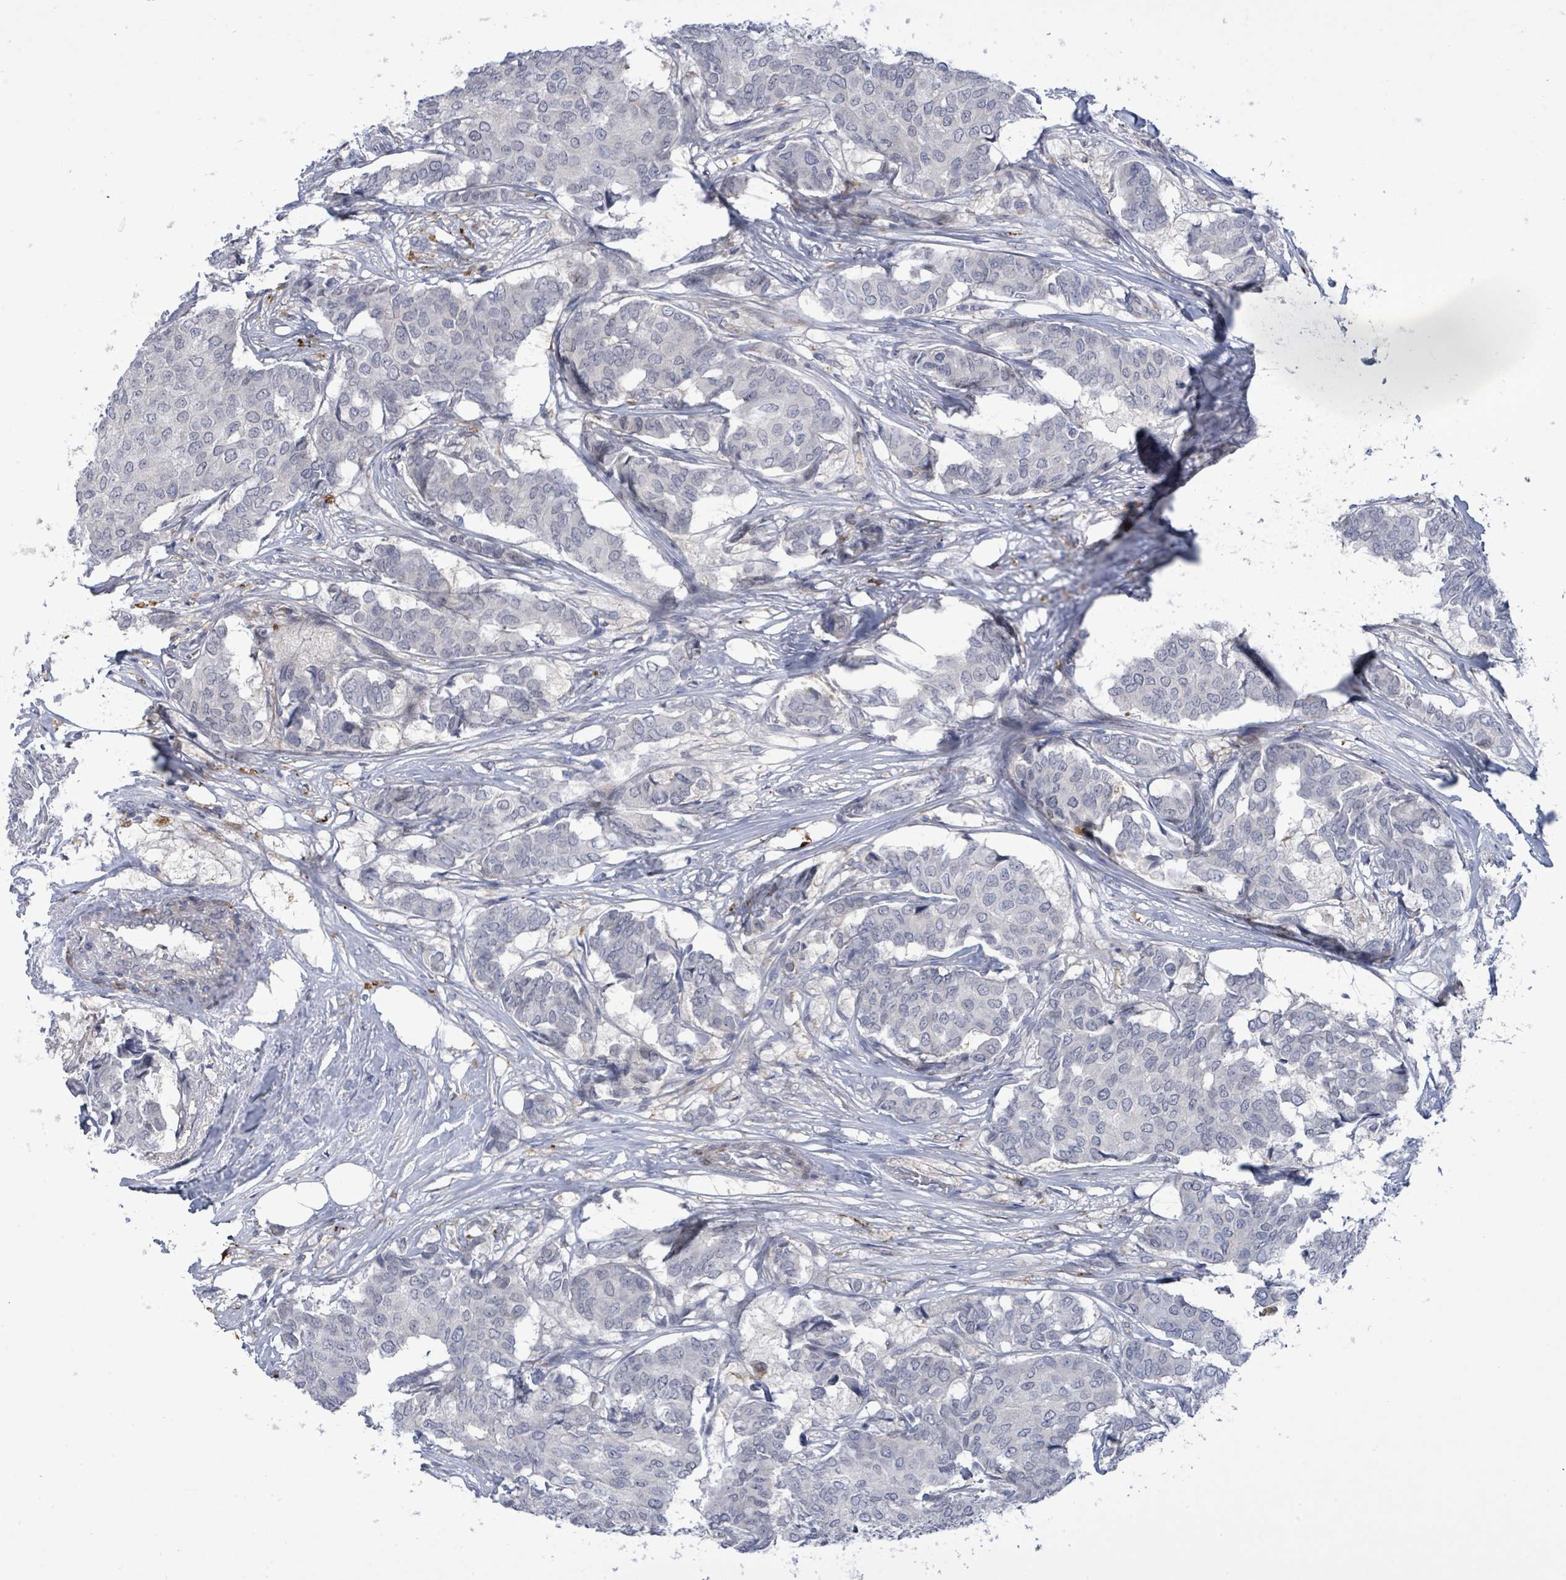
{"staining": {"intensity": "negative", "quantity": "none", "location": "none"}, "tissue": "breast cancer", "cell_type": "Tumor cells", "image_type": "cancer", "snomed": [{"axis": "morphology", "description": "Duct carcinoma"}, {"axis": "topography", "description": "Breast"}], "caption": "A histopathology image of human breast cancer (infiltrating ductal carcinoma) is negative for staining in tumor cells. (Brightfield microscopy of DAB immunohistochemistry (IHC) at high magnification).", "gene": "CT45A5", "patient": {"sex": "female", "age": 75}}